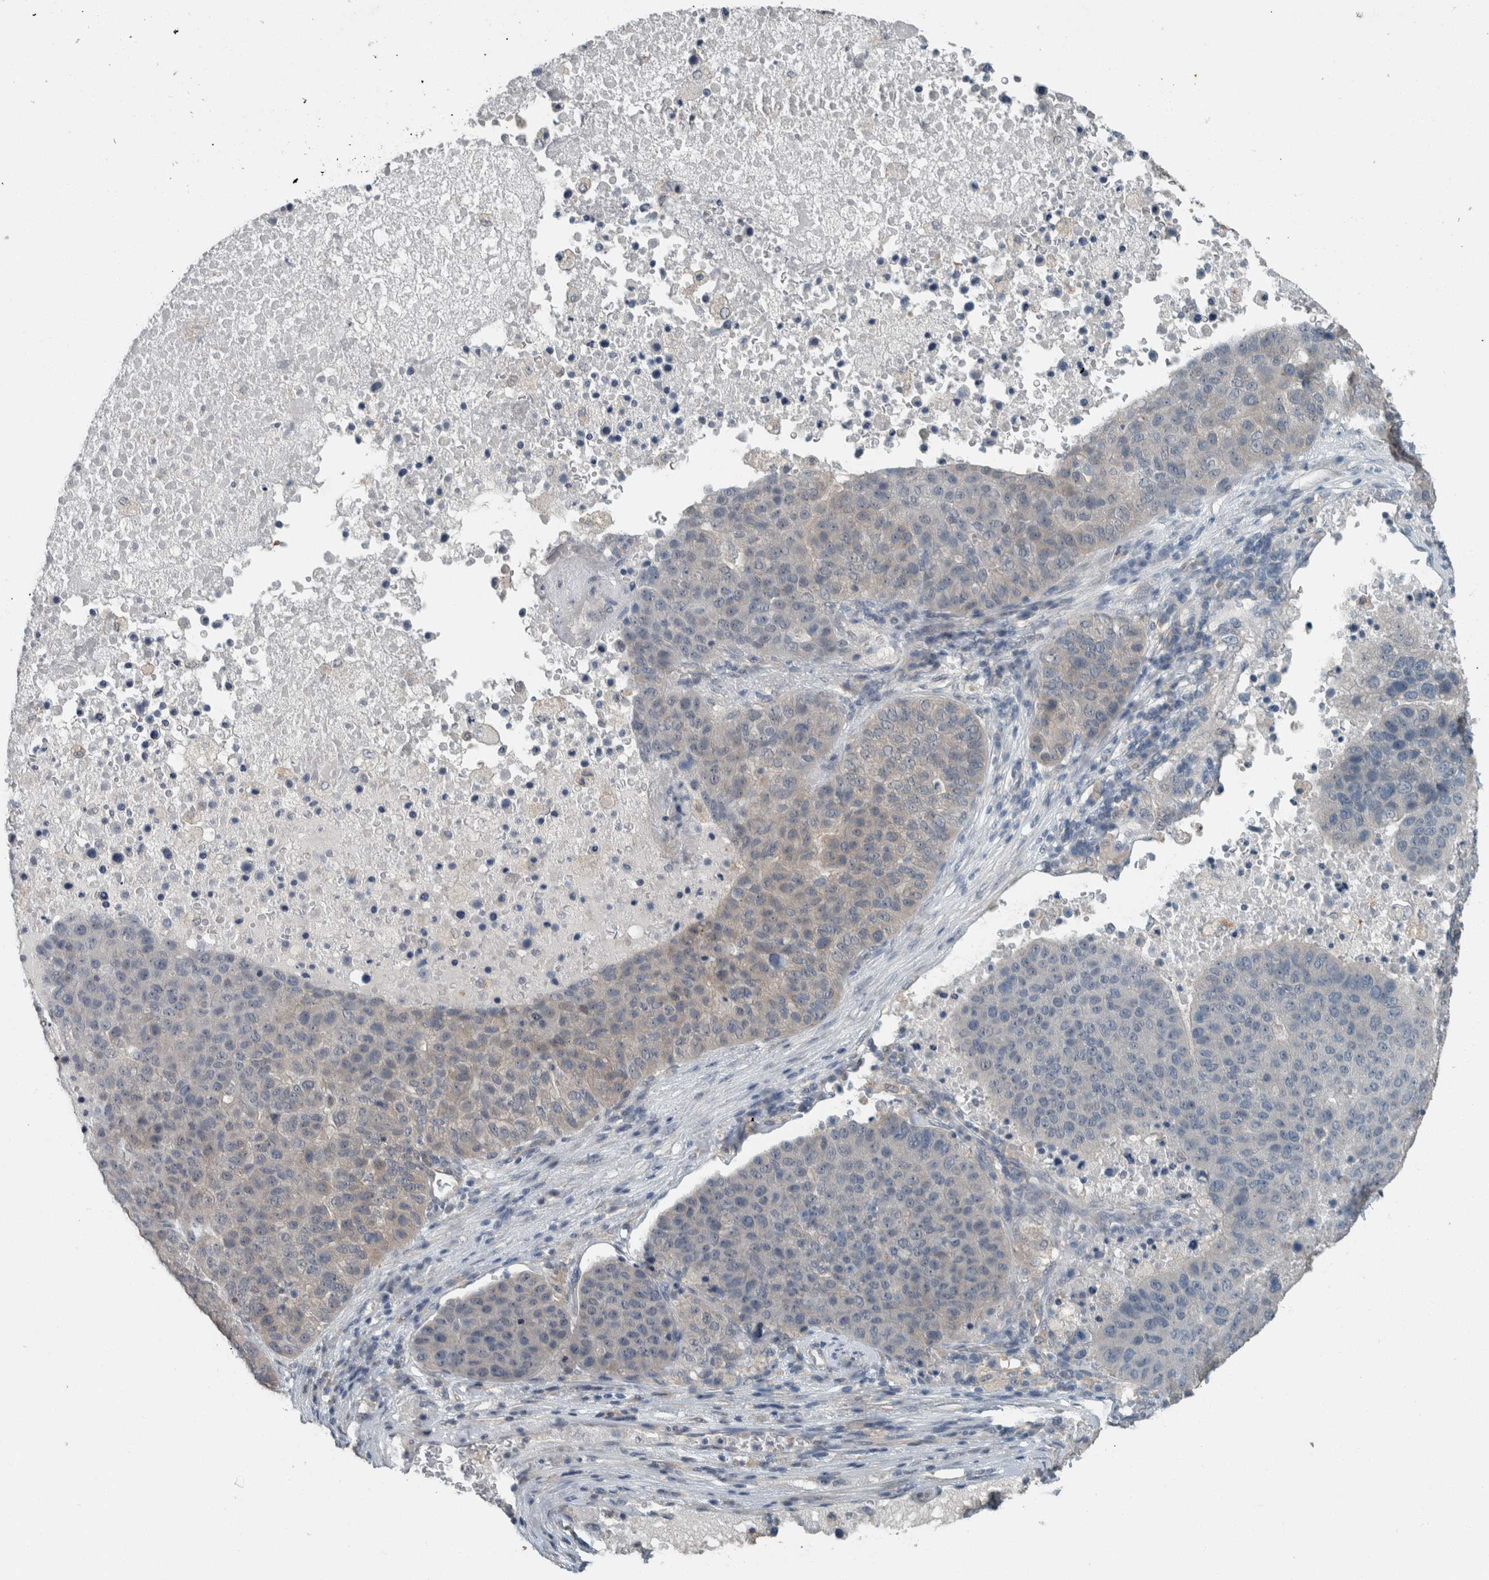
{"staining": {"intensity": "negative", "quantity": "none", "location": "none"}, "tissue": "pancreatic cancer", "cell_type": "Tumor cells", "image_type": "cancer", "snomed": [{"axis": "morphology", "description": "Adenocarcinoma, NOS"}, {"axis": "topography", "description": "Pancreas"}], "caption": "Histopathology image shows no protein positivity in tumor cells of pancreatic cancer (adenocarcinoma) tissue.", "gene": "MYO1E", "patient": {"sex": "female", "age": 61}}